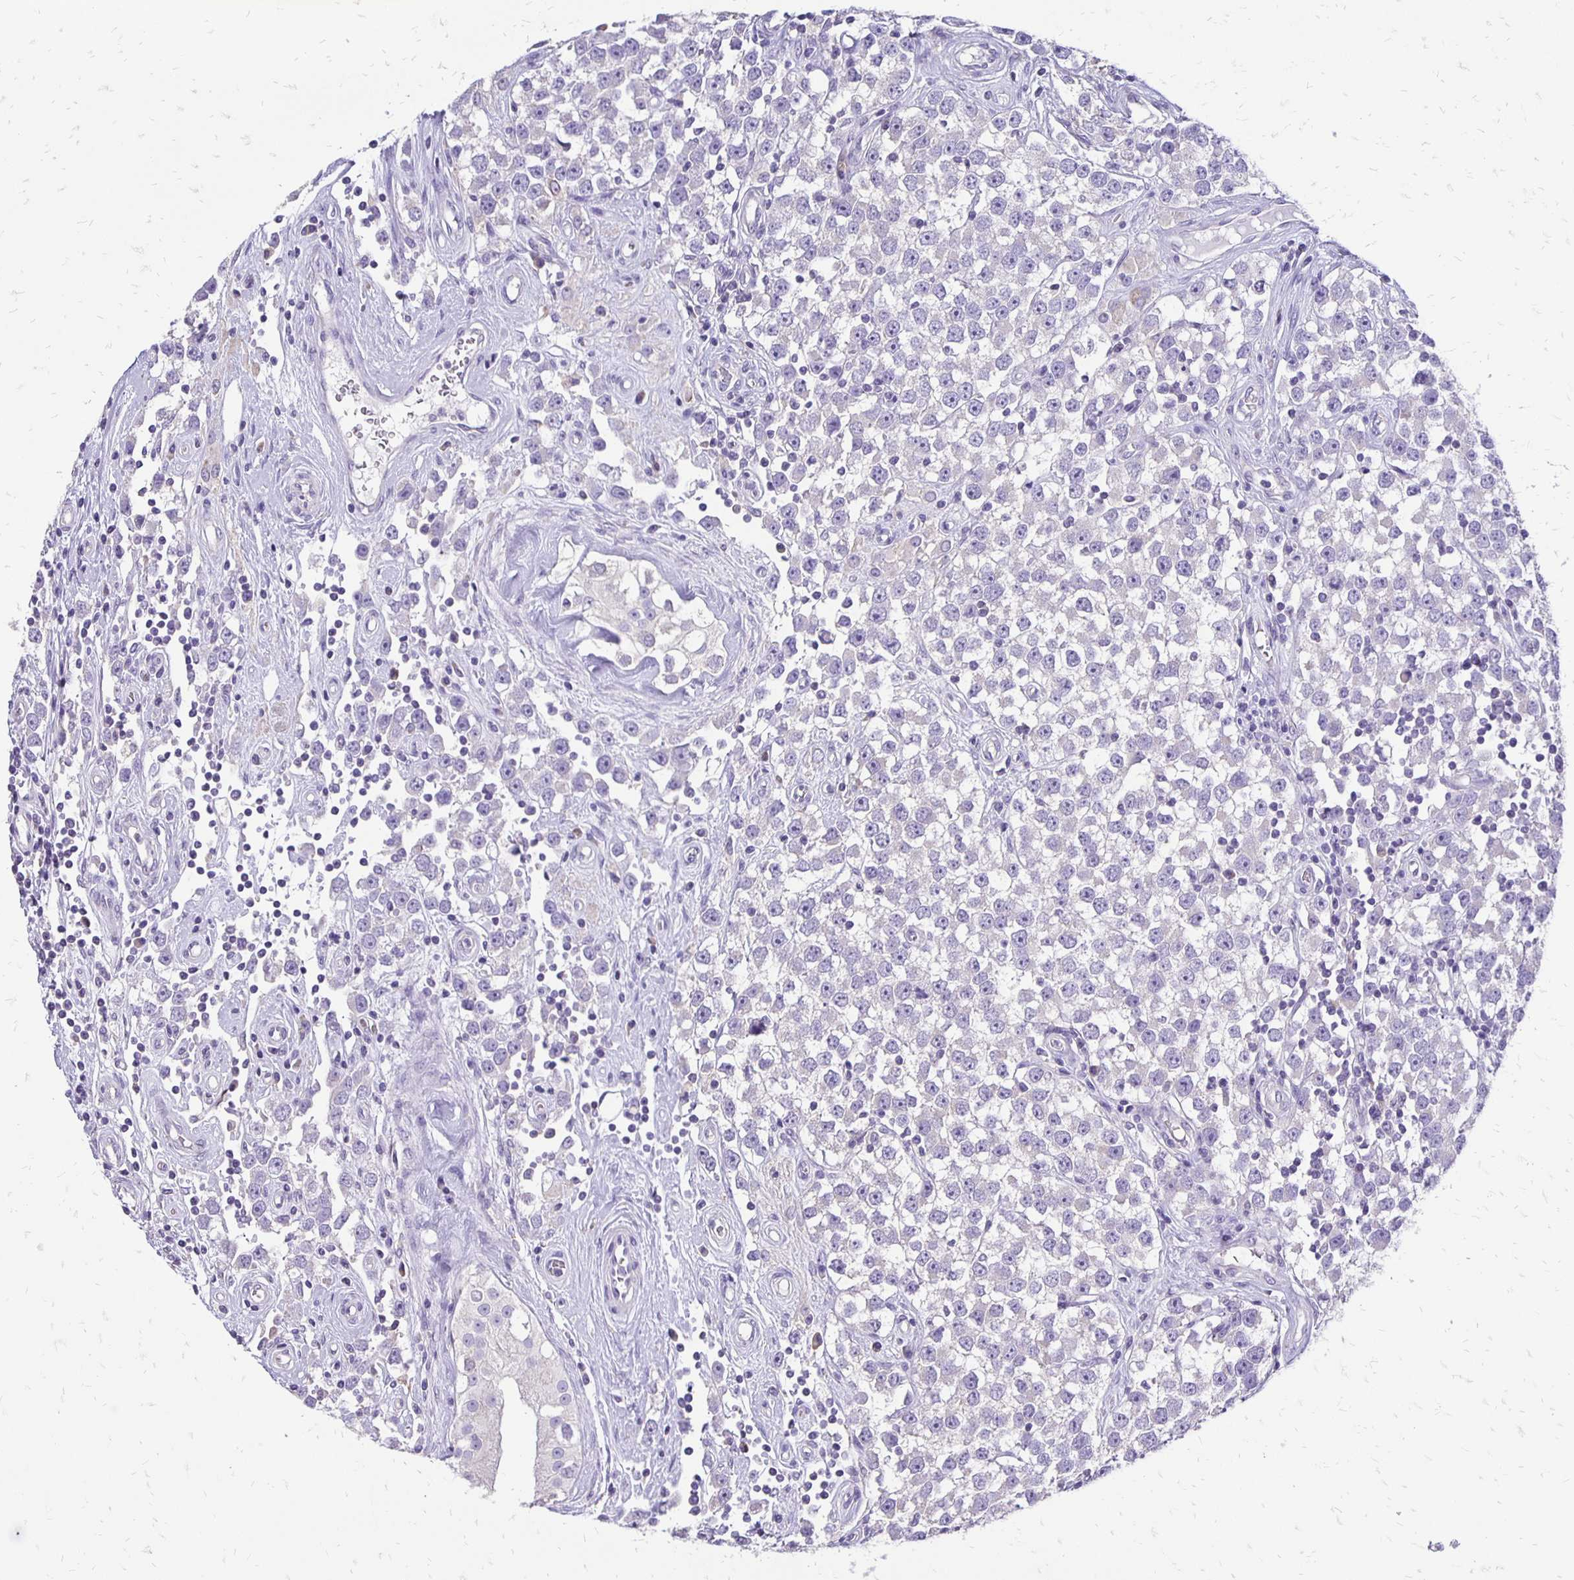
{"staining": {"intensity": "negative", "quantity": "none", "location": "none"}, "tissue": "testis cancer", "cell_type": "Tumor cells", "image_type": "cancer", "snomed": [{"axis": "morphology", "description": "Seminoma, NOS"}, {"axis": "topography", "description": "Testis"}], "caption": "Testis cancer was stained to show a protein in brown. There is no significant expression in tumor cells.", "gene": "ANKRD45", "patient": {"sex": "male", "age": 34}}